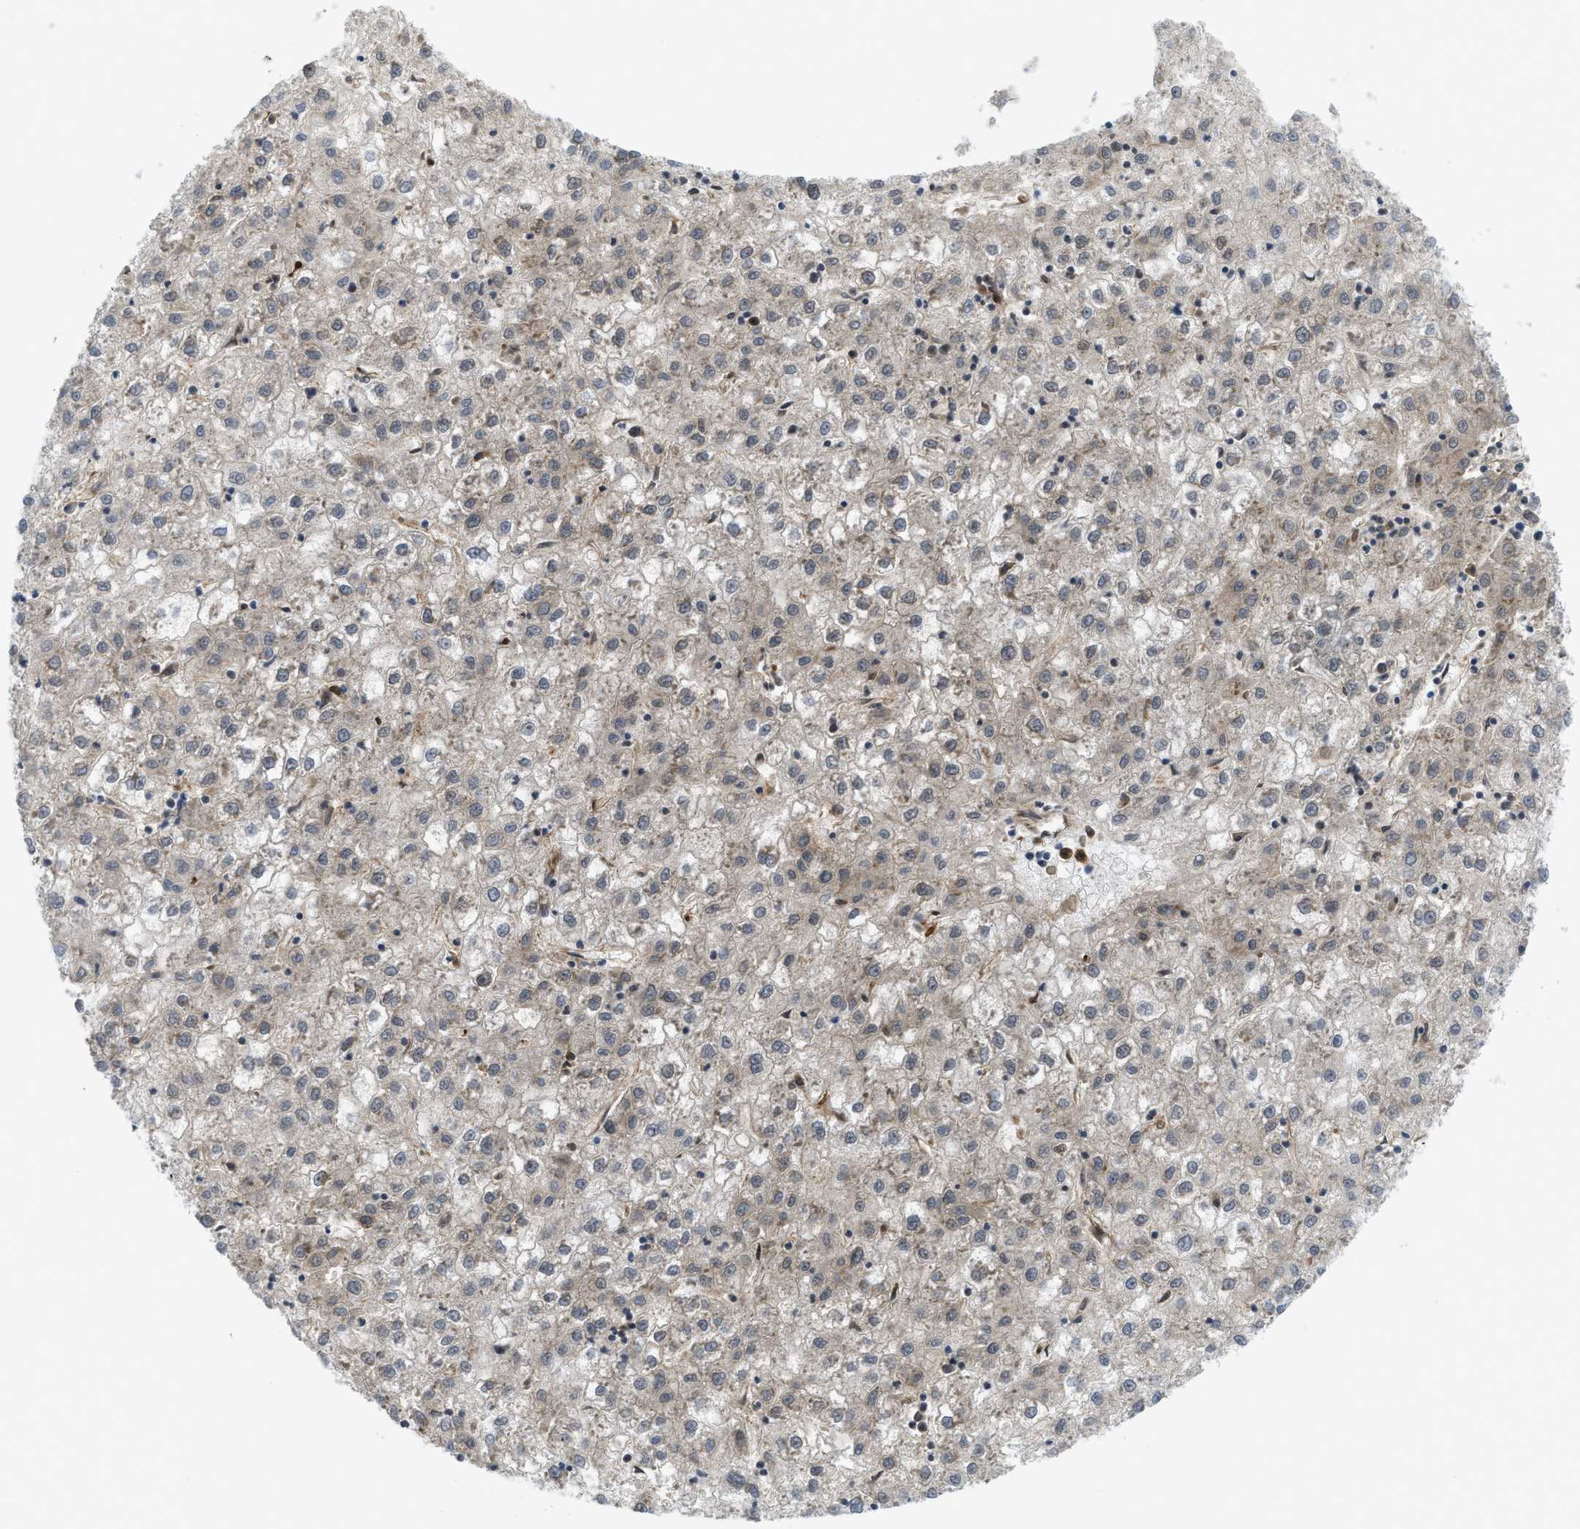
{"staining": {"intensity": "weak", "quantity": "<25%", "location": "cytoplasmic/membranous"}, "tissue": "liver cancer", "cell_type": "Tumor cells", "image_type": "cancer", "snomed": [{"axis": "morphology", "description": "Carcinoma, Hepatocellular, NOS"}, {"axis": "topography", "description": "Liver"}], "caption": "This is an IHC image of hepatocellular carcinoma (liver). There is no positivity in tumor cells.", "gene": "PICALM", "patient": {"sex": "male", "age": 72}}